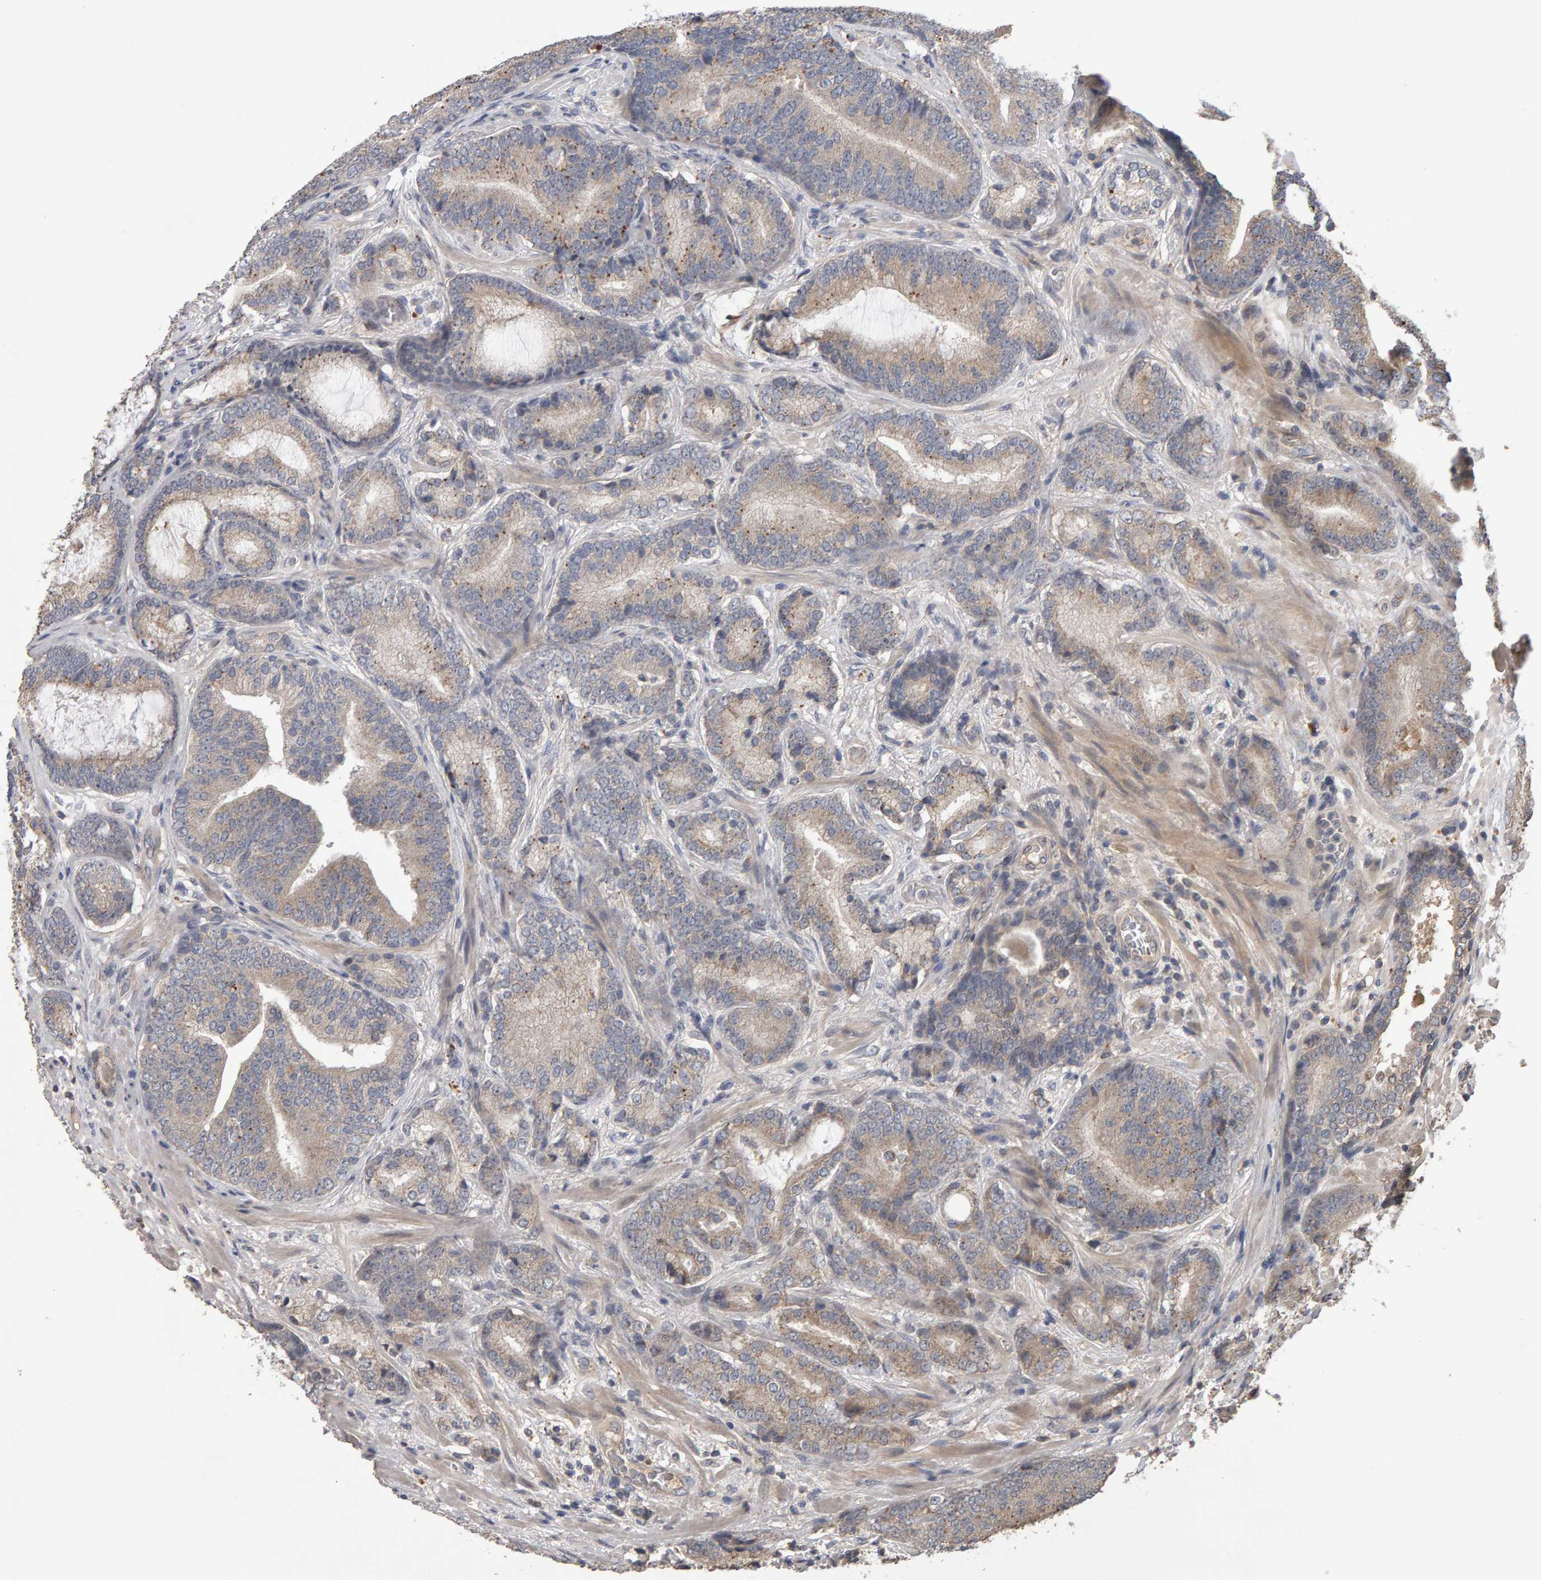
{"staining": {"intensity": "weak", "quantity": "25%-75%", "location": "cytoplasmic/membranous"}, "tissue": "prostate cancer", "cell_type": "Tumor cells", "image_type": "cancer", "snomed": [{"axis": "morphology", "description": "Adenocarcinoma, High grade"}, {"axis": "topography", "description": "Prostate"}], "caption": "This is a histology image of immunohistochemistry staining of high-grade adenocarcinoma (prostate), which shows weak expression in the cytoplasmic/membranous of tumor cells.", "gene": "COASY", "patient": {"sex": "male", "age": 55}}